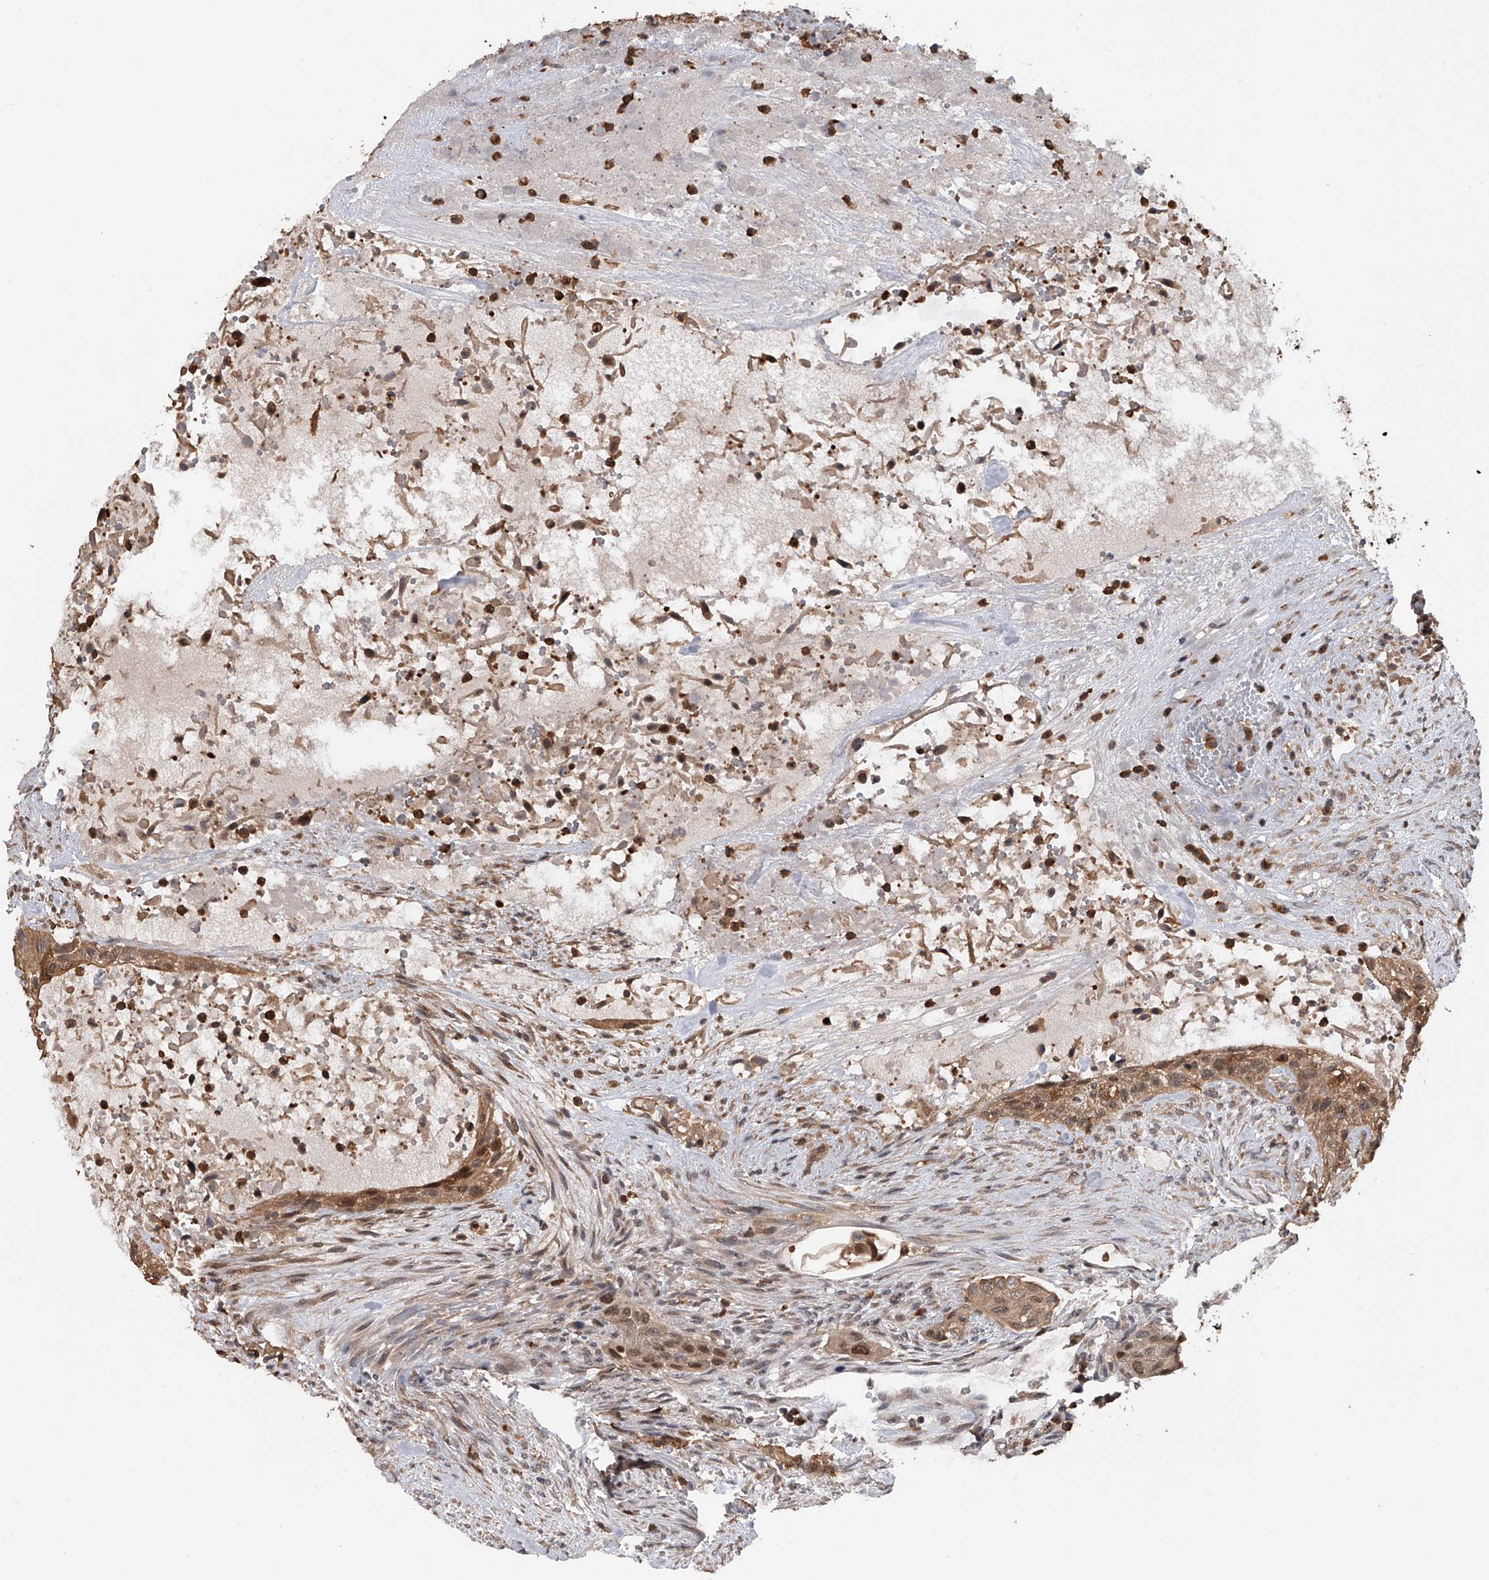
{"staining": {"intensity": "moderate", "quantity": ">75%", "location": "cytoplasmic/membranous,nuclear"}, "tissue": "urothelial cancer", "cell_type": "Tumor cells", "image_type": "cancer", "snomed": [{"axis": "morphology", "description": "Urothelial carcinoma, High grade"}, {"axis": "topography", "description": "Urinary bladder"}], "caption": "Immunohistochemical staining of urothelial cancer demonstrates medium levels of moderate cytoplasmic/membranous and nuclear staining in about >75% of tumor cells.", "gene": "BHLHE23", "patient": {"sex": "male", "age": 35}}